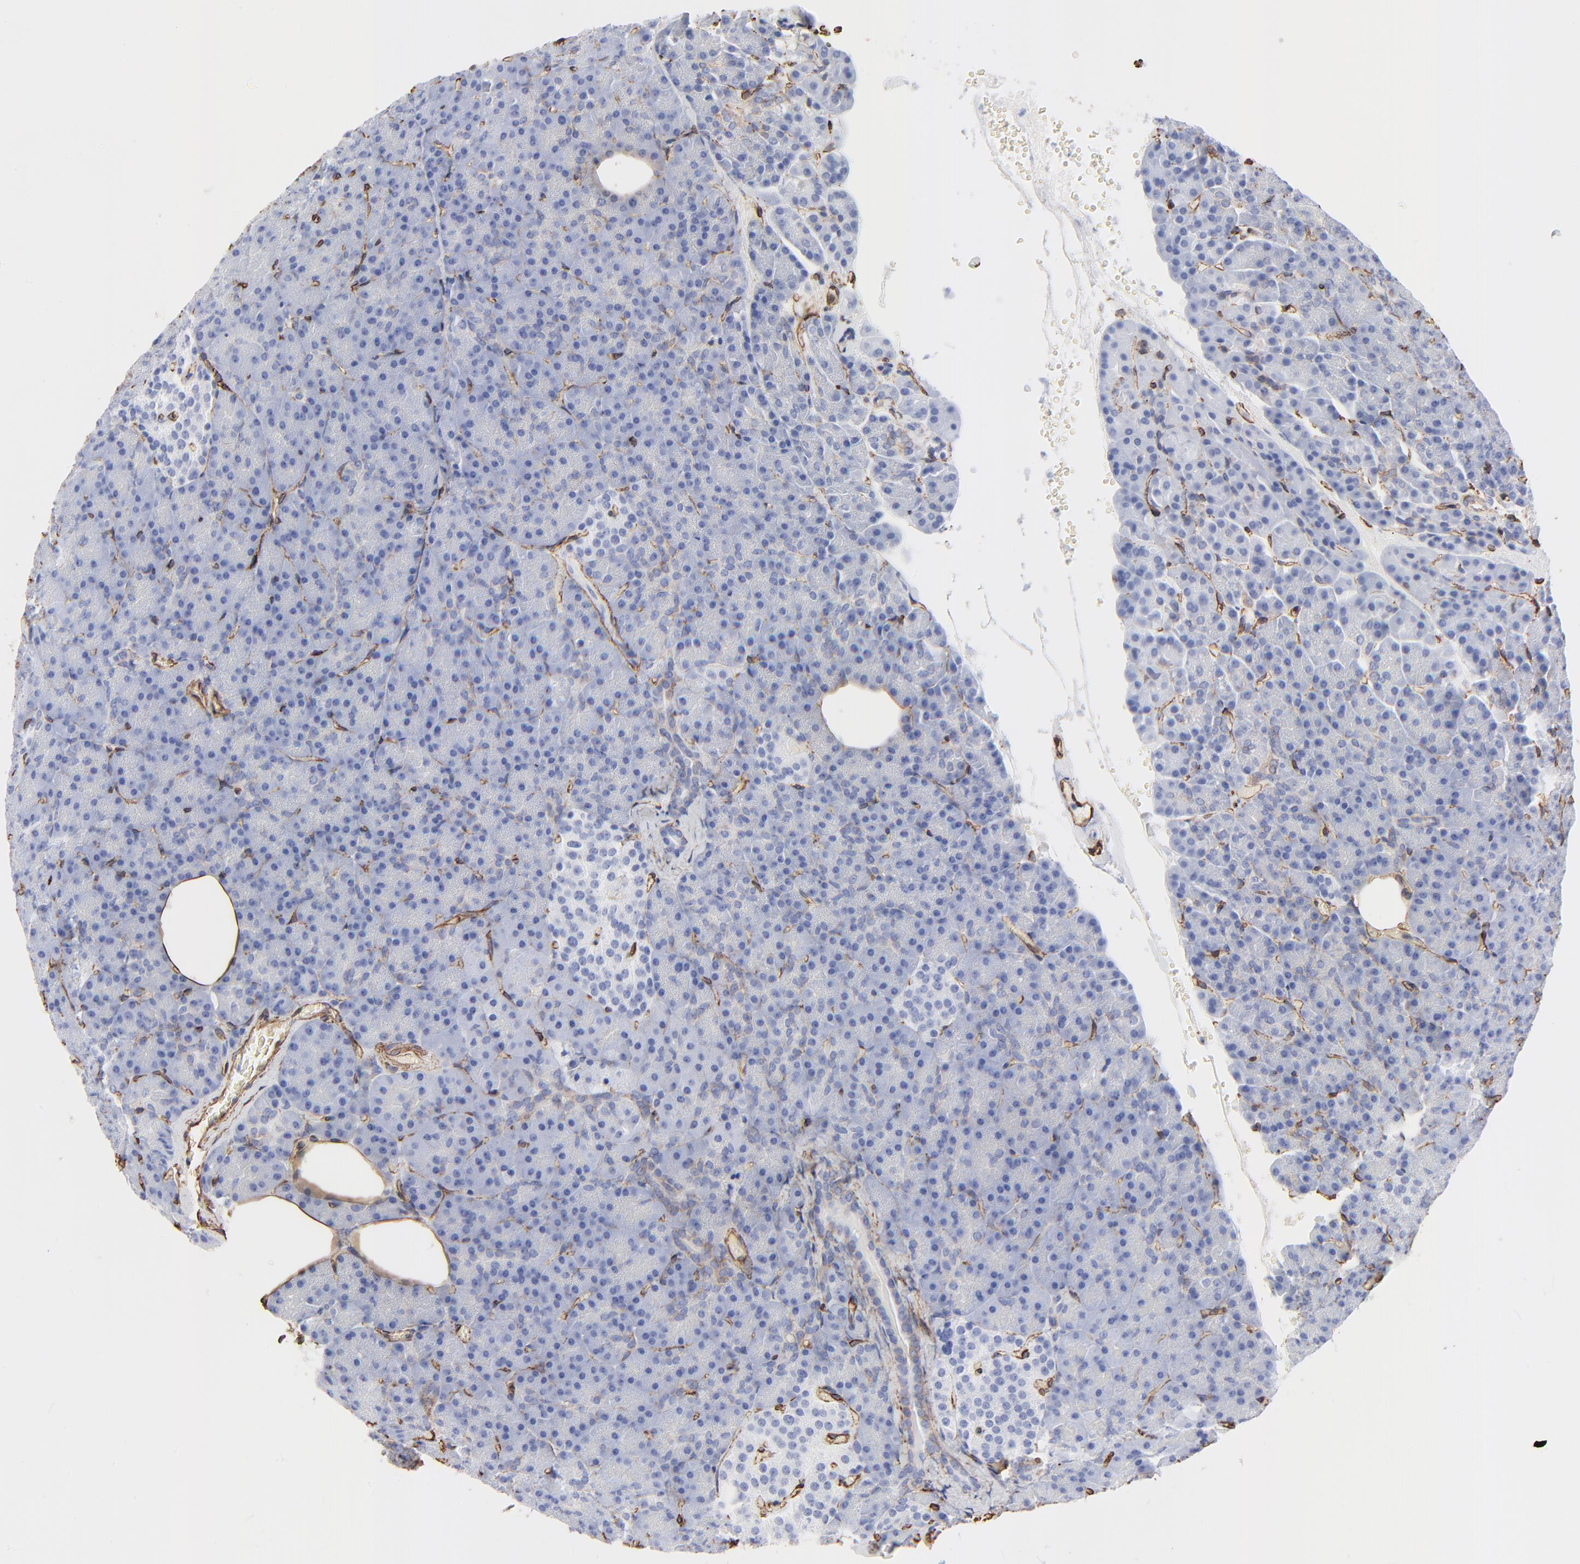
{"staining": {"intensity": "negative", "quantity": "none", "location": "none"}, "tissue": "pancreas", "cell_type": "Exocrine glandular cells", "image_type": "normal", "snomed": [{"axis": "morphology", "description": "Normal tissue, NOS"}, {"axis": "topography", "description": "Pancreas"}], "caption": "Exocrine glandular cells show no significant positivity in benign pancreas. (Immunohistochemistry (ihc), brightfield microscopy, high magnification).", "gene": "CAV1", "patient": {"sex": "female", "age": 35}}